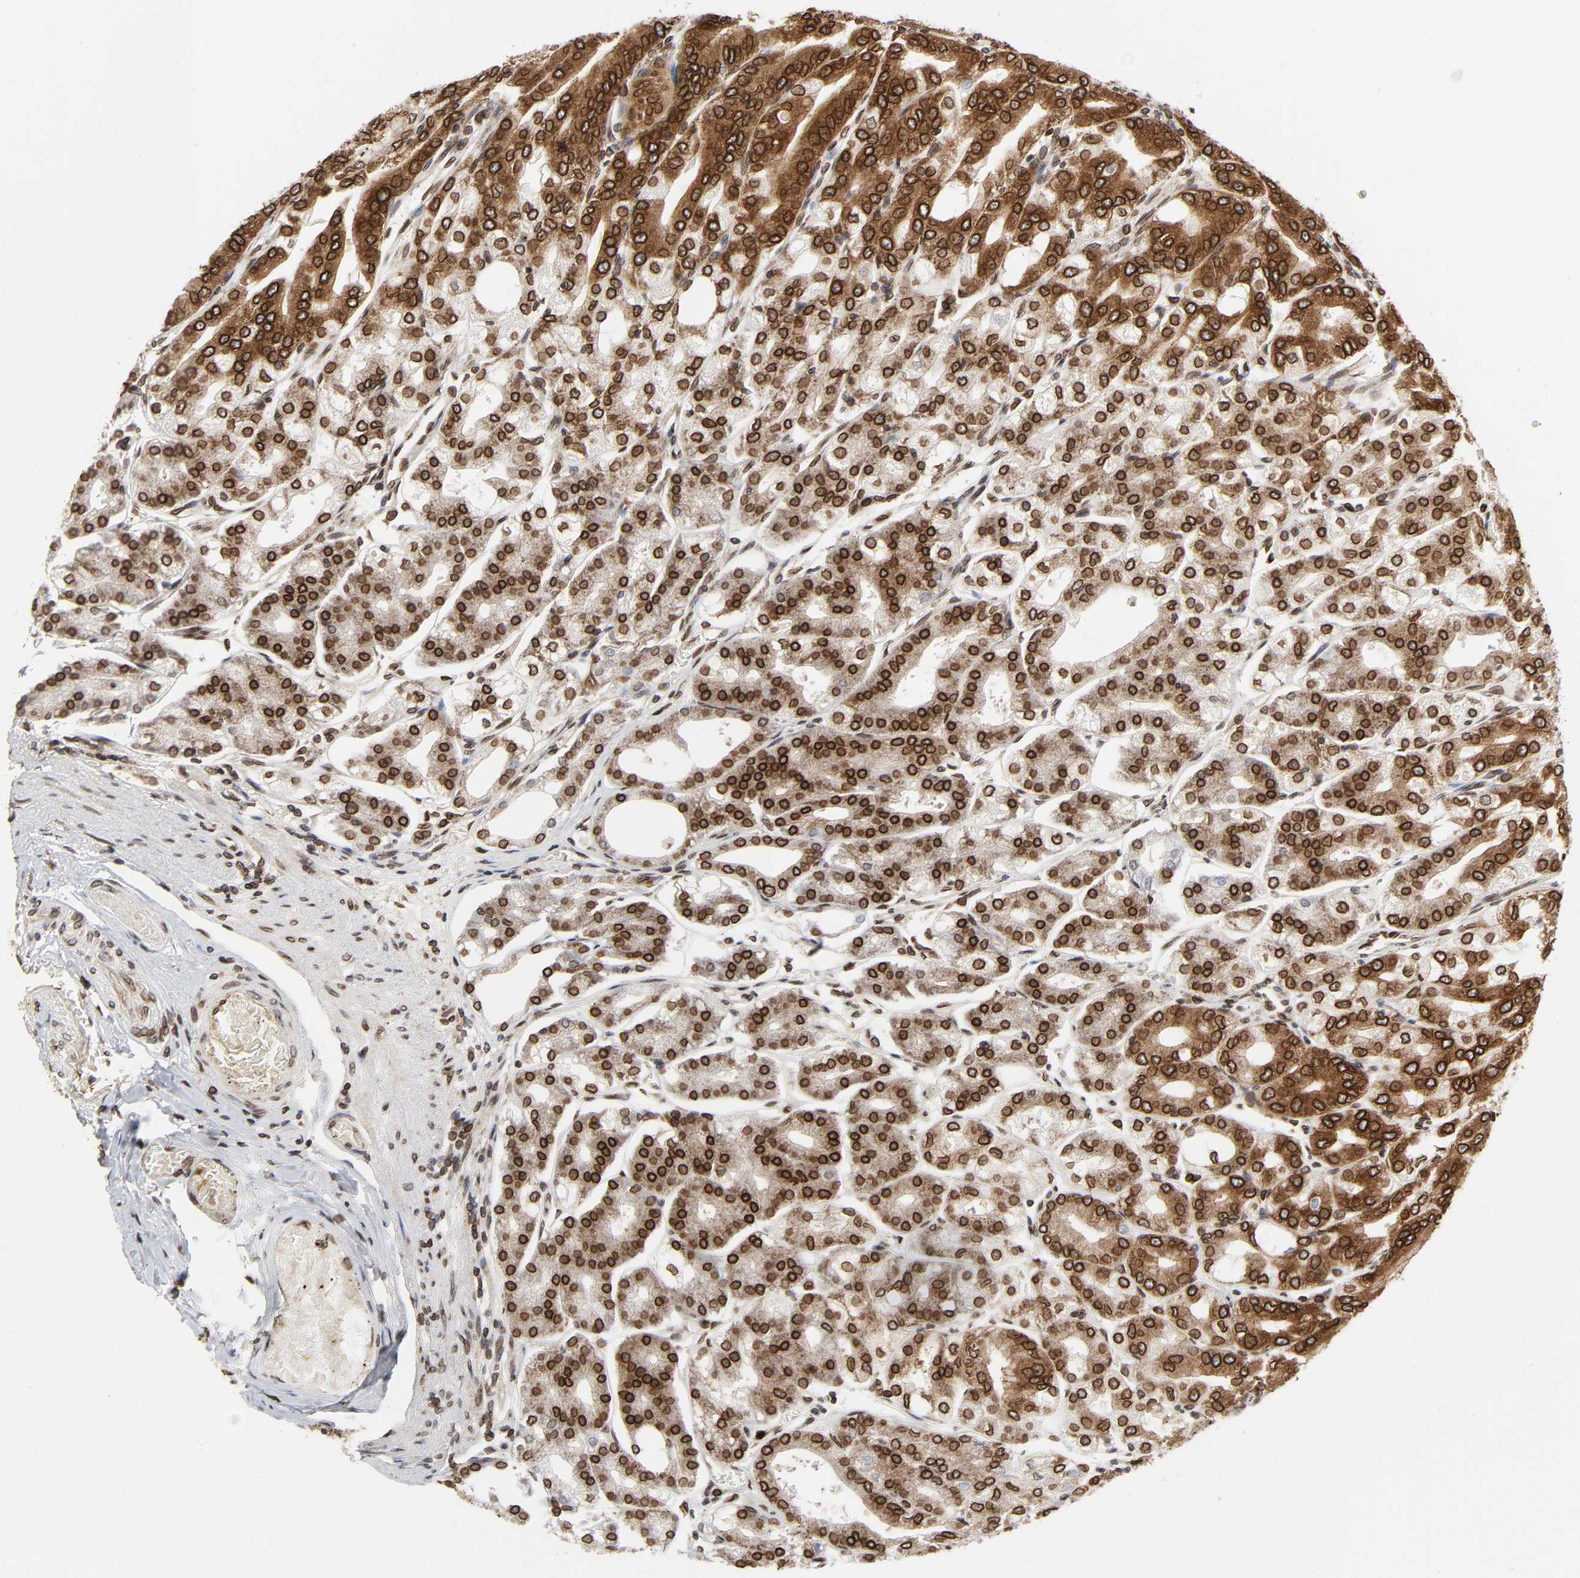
{"staining": {"intensity": "strong", "quantity": ">75%", "location": "cytoplasmic/membranous,nuclear"}, "tissue": "stomach", "cell_type": "Glandular cells", "image_type": "normal", "snomed": [{"axis": "morphology", "description": "Normal tissue, NOS"}, {"axis": "topography", "description": "Stomach, lower"}], "caption": "IHC micrograph of normal human stomach stained for a protein (brown), which exhibits high levels of strong cytoplasmic/membranous,nuclear positivity in about >75% of glandular cells.", "gene": "RANGAP1", "patient": {"sex": "male", "age": 71}}